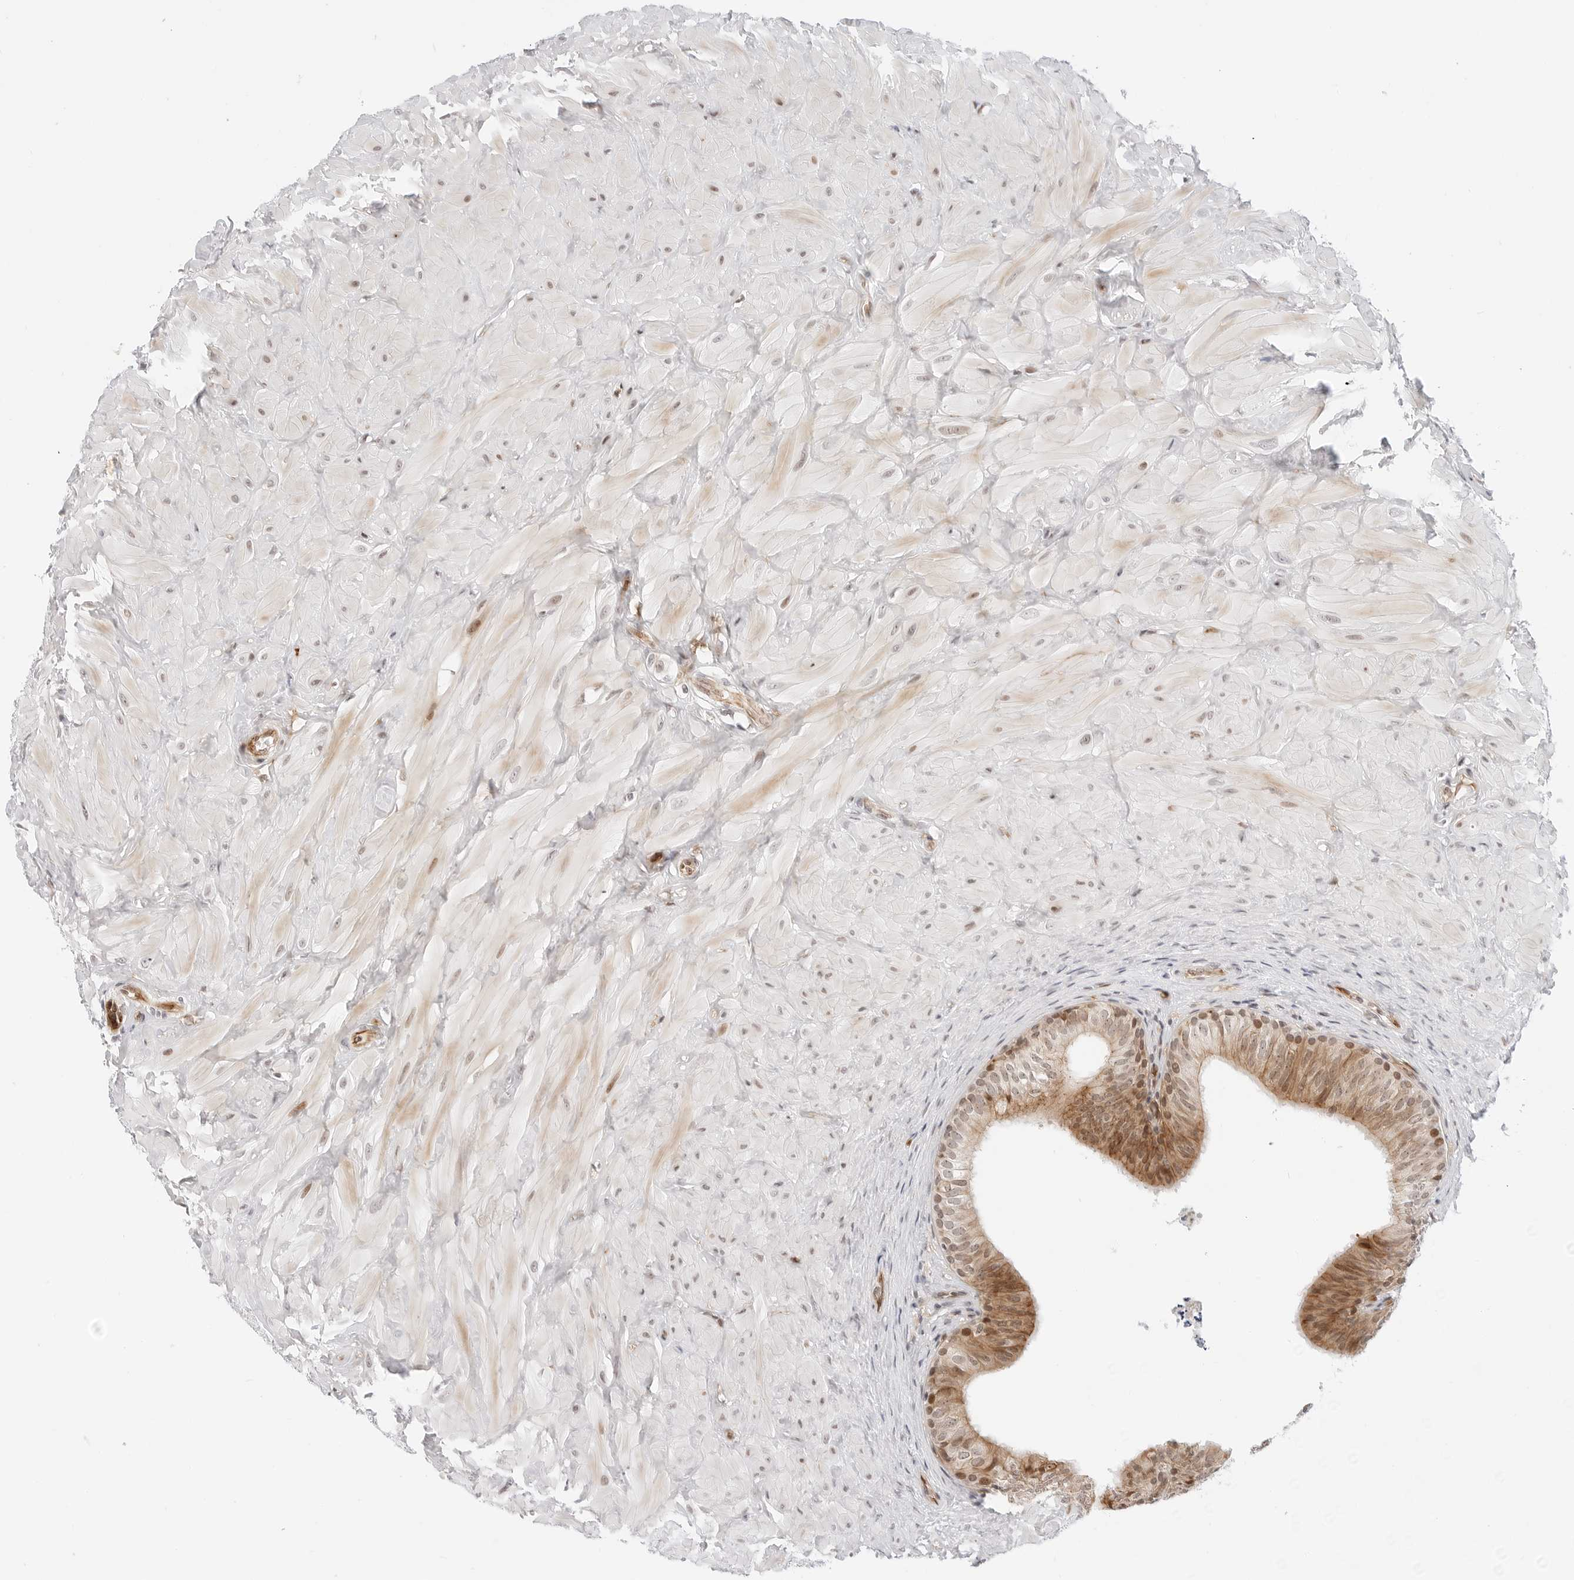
{"staining": {"intensity": "moderate", "quantity": "25%-75%", "location": "cytoplasmic/membranous,nuclear"}, "tissue": "epididymis", "cell_type": "Glandular cells", "image_type": "normal", "snomed": [{"axis": "morphology", "description": "Normal tissue, NOS"}, {"axis": "topography", "description": "Soft tissue"}, {"axis": "topography", "description": "Epididymis"}], "caption": "Protein staining by immunohistochemistry displays moderate cytoplasmic/membranous,nuclear expression in about 25%-75% of glandular cells in unremarkable epididymis.", "gene": "ZNF613", "patient": {"sex": "male", "age": 26}}